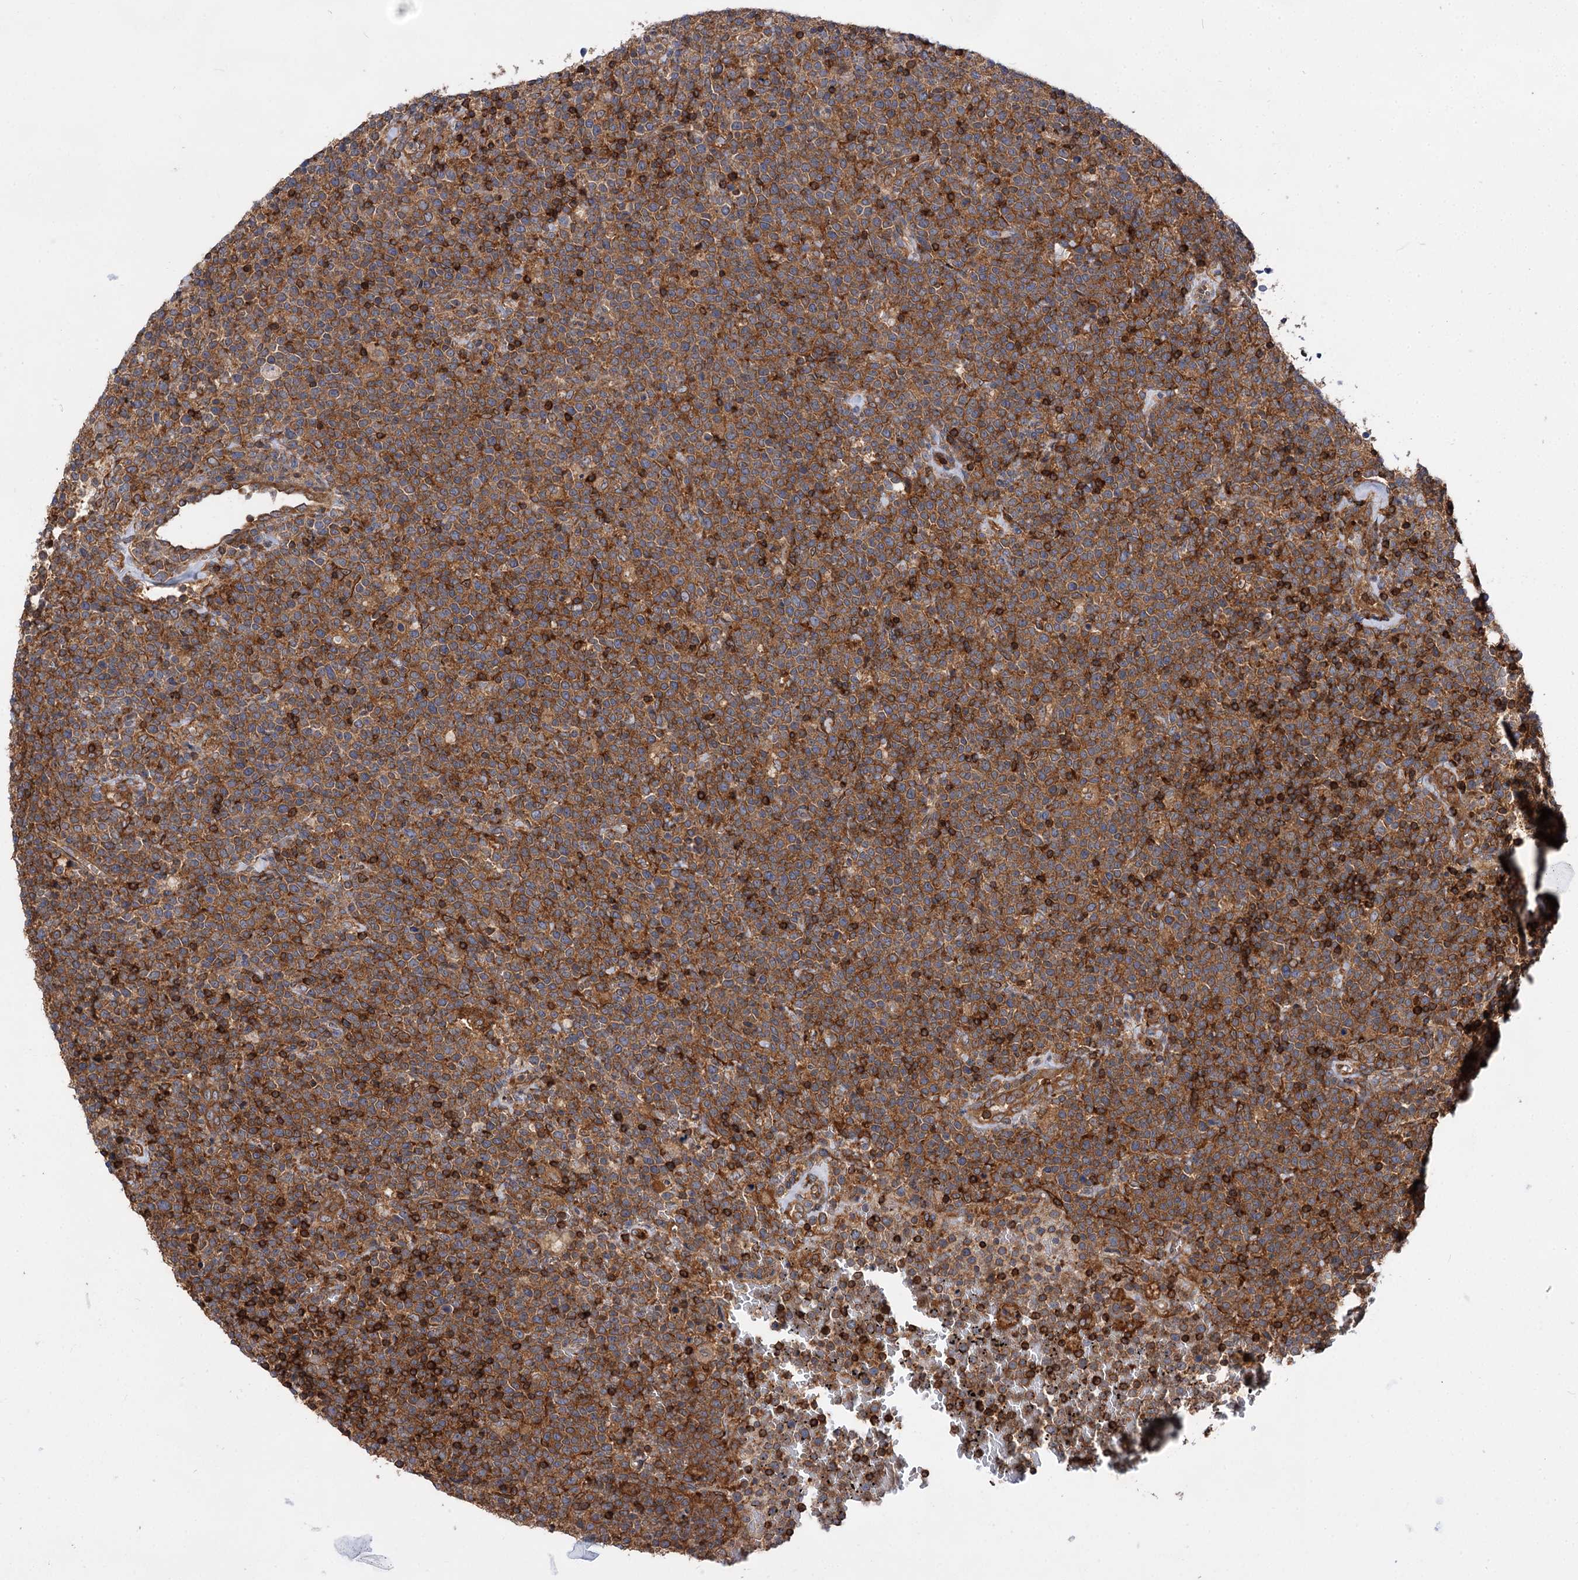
{"staining": {"intensity": "moderate", "quantity": ">75%", "location": "cytoplasmic/membranous"}, "tissue": "lymphoma", "cell_type": "Tumor cells", "image_type": "cancer", "snomed": [{"axis": "morphology", "description": "Malignant lymphoma, non-Hodgkin's type, High grade"}, {"axis": "topography", "description": "Lymph node"}], "caption": "Immunohistochemical staining of human high-grade malignant lymphoma, non-Hodgkin's type exhibits medium levels of moderate cytoplasmic/membranous protein staining in approximately >75% of tumor cells.", "gene": "PACS1", "patient": {"sex": "male", "age": 61}}